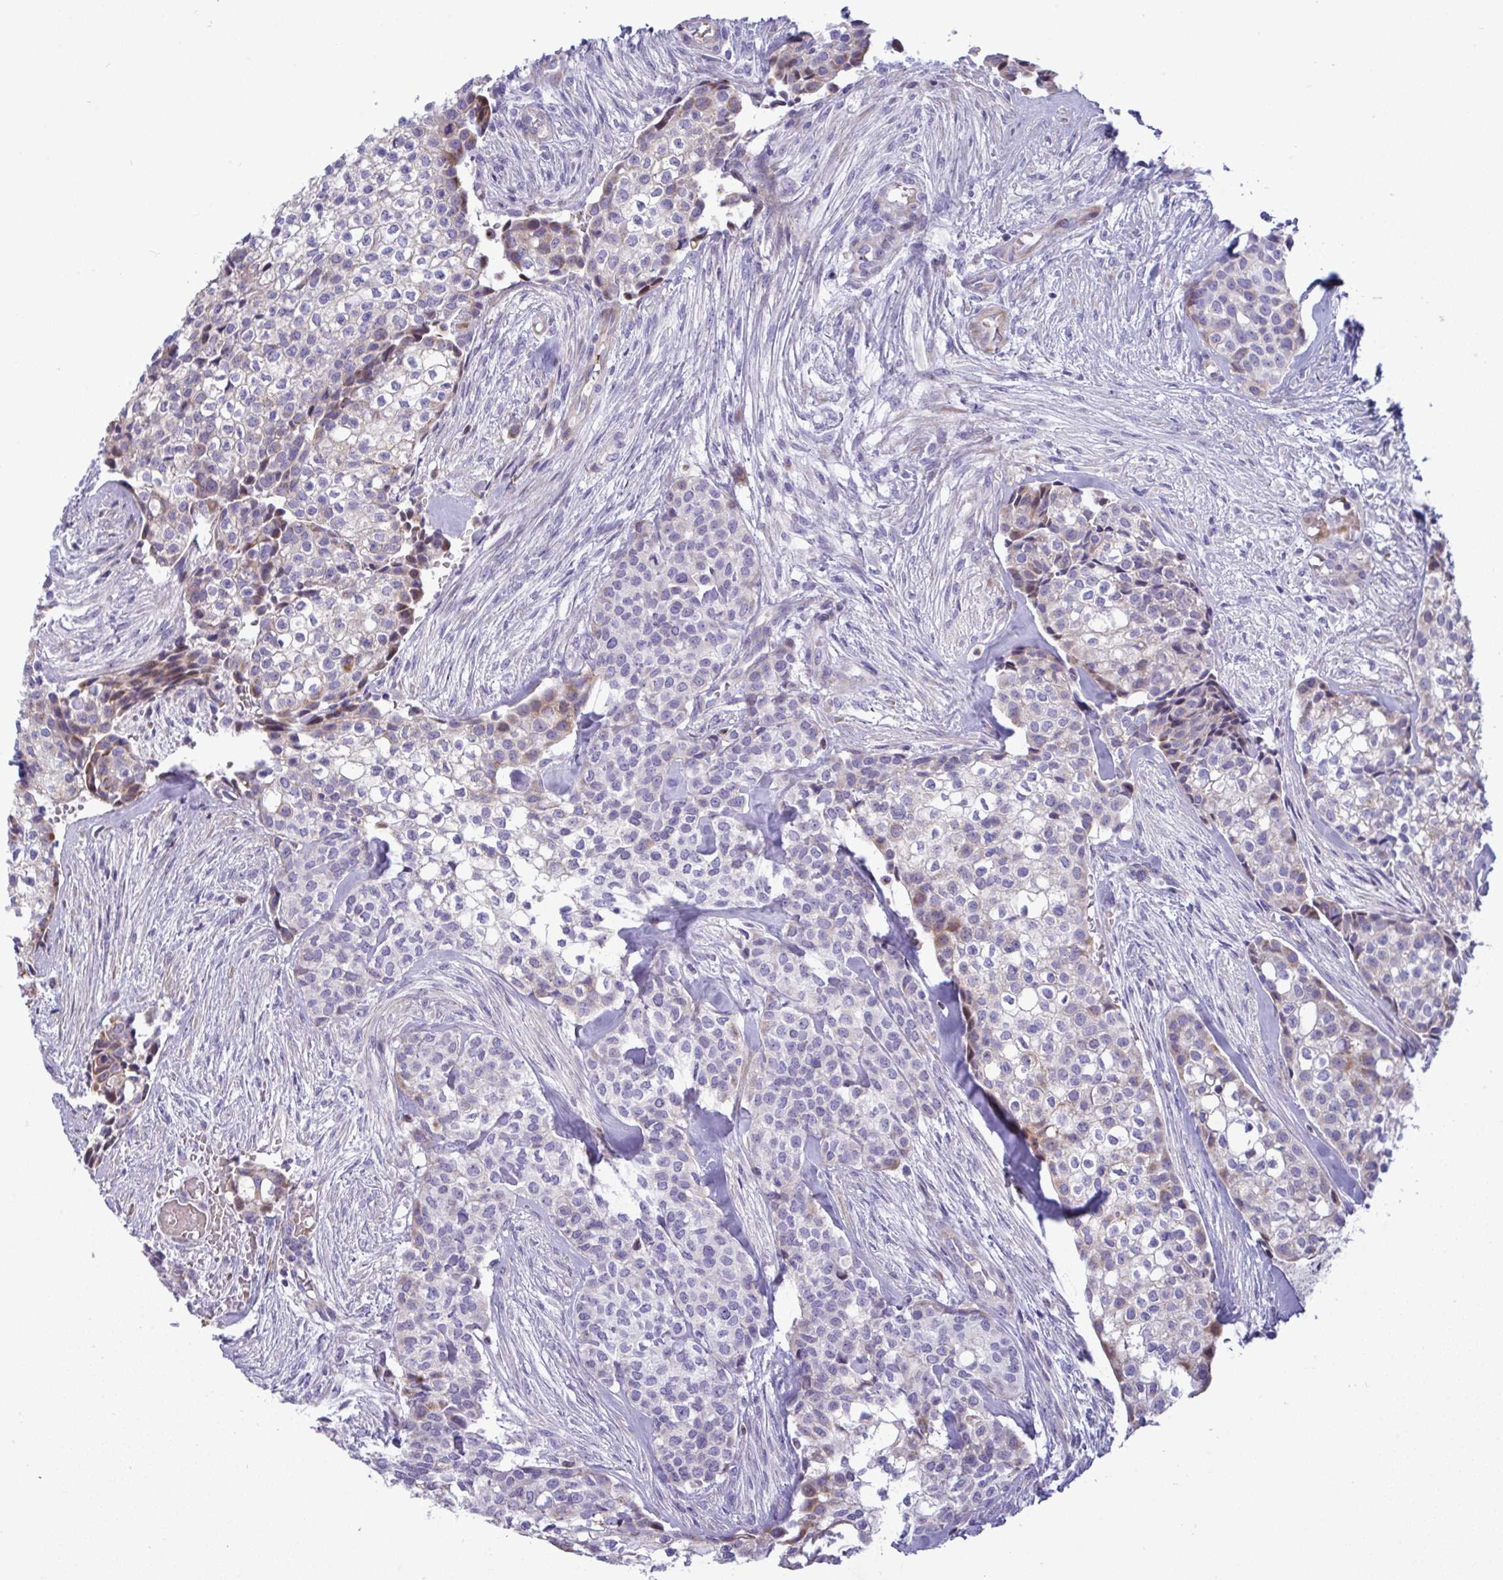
{"staining": {"intensity": "weak", "quantity": "<25%", "location": "cytoplasmic/membranous"}, "tissue": "head and neck cancer", "cell_type": "Tumor cells", "image_type": "cancer", "snomed": [{"axis": "morphology", "description": "Adenocarcinoma, NOS"}, {"axis": "topography", "description": "Head-Neck"}], "caption": "DAB (3,3'-diaminobenzidine) immunohistochemical staining of human head and neck cancer reveals no significant staining in tumor cells.", "gene": "NTN1", "patient": {"sex": "male", "age": 81}}